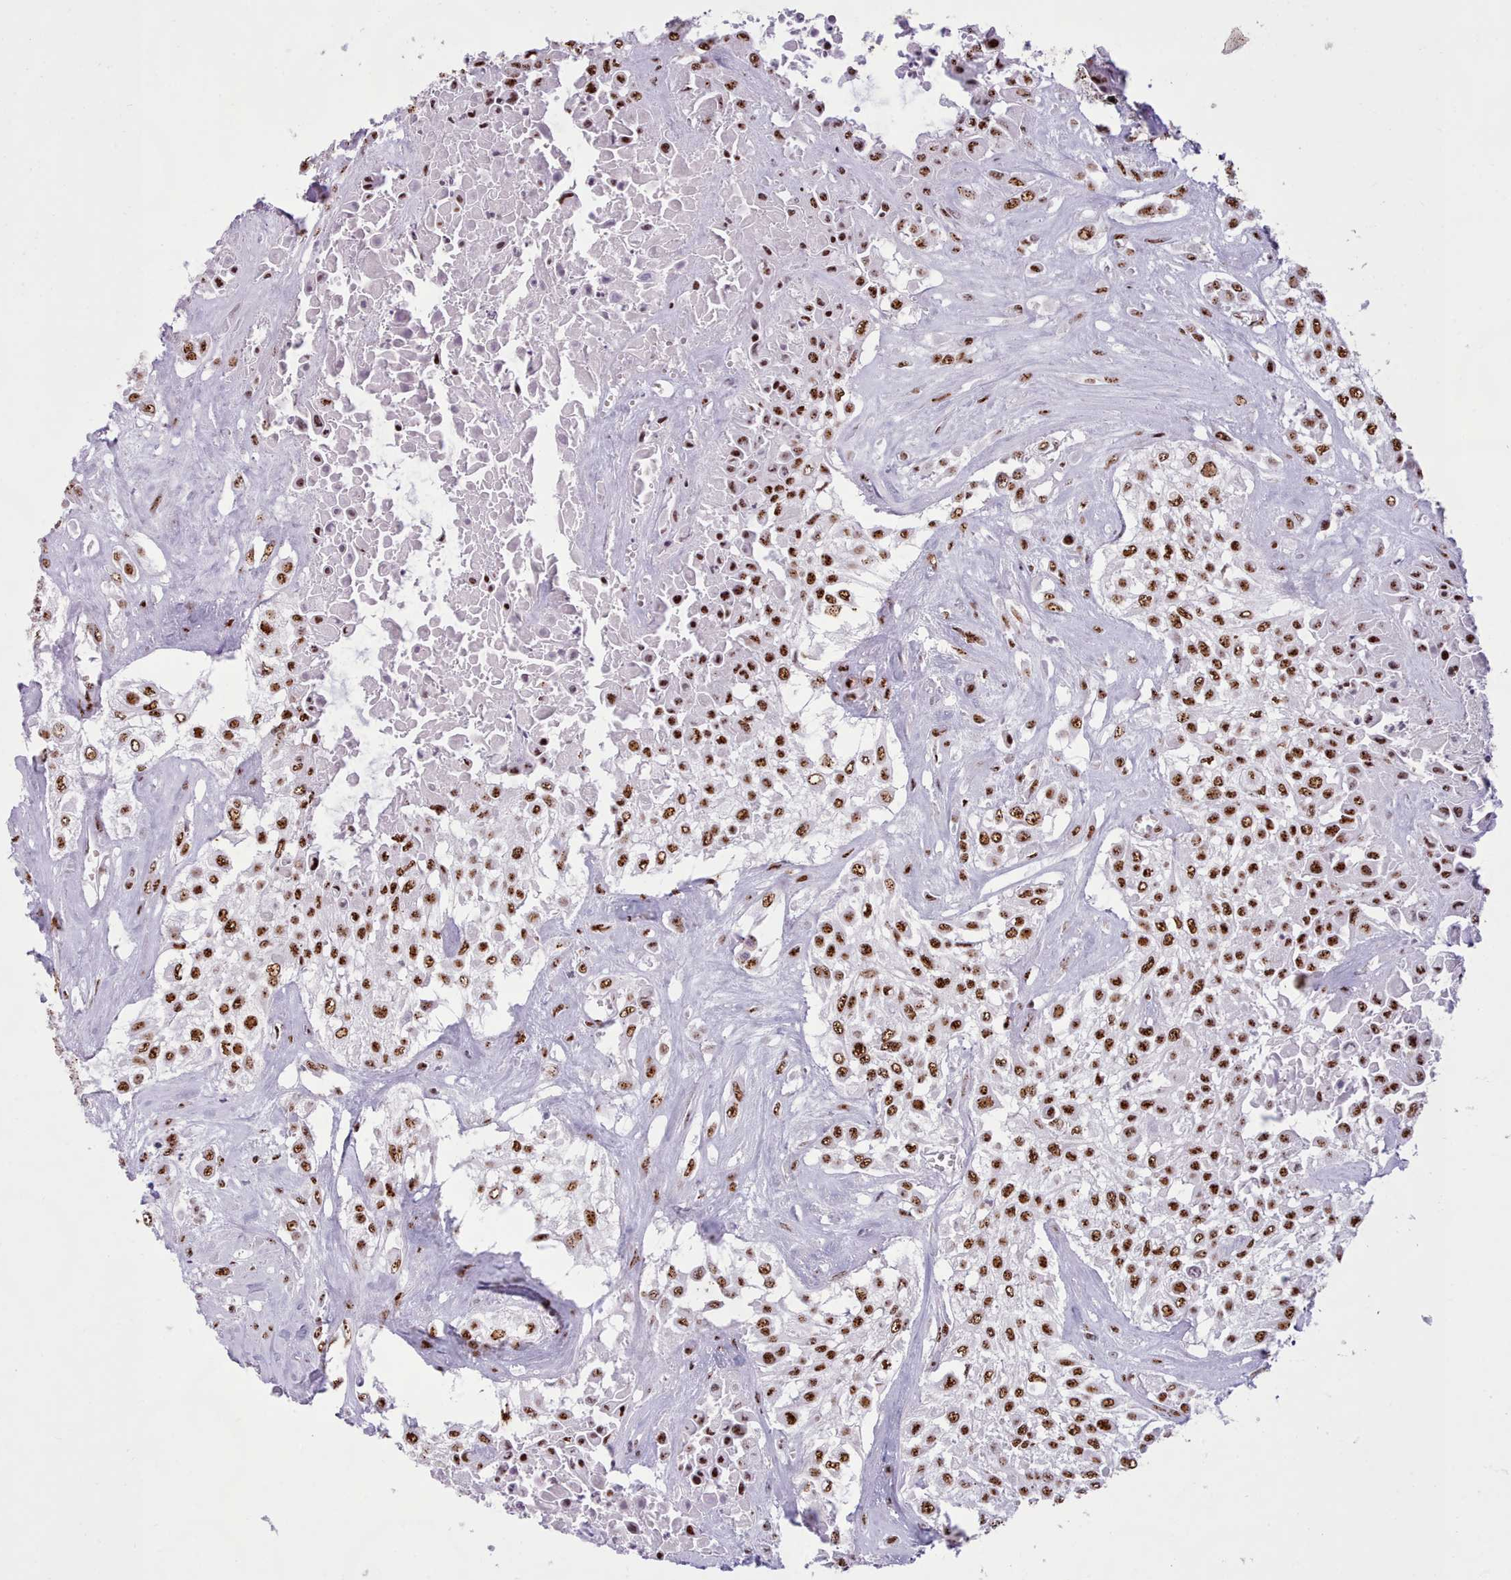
{"staining": {"intensity": "strong", "quantity": ">75%", "location": "nuclear"}, "tissue": "urothelial cancer", "cell_type": "Tumor cells", "image_type": "cancer", "snomed": [{"axis": "morphology", "description": "Urothelial carcinoma, High grade"}, {"axis": "topography", "description": "Urinary bladder"}], "caption": "Urothelial cancer stained with immunohistochemistry exhibits strong nuclear staining in approximately >75% of tumor cells. Ihc stains the protein in brown and the nuclei are stained blue.", "gene": "TMEM35B", "patient": {"sex": "male", "age": 67}}